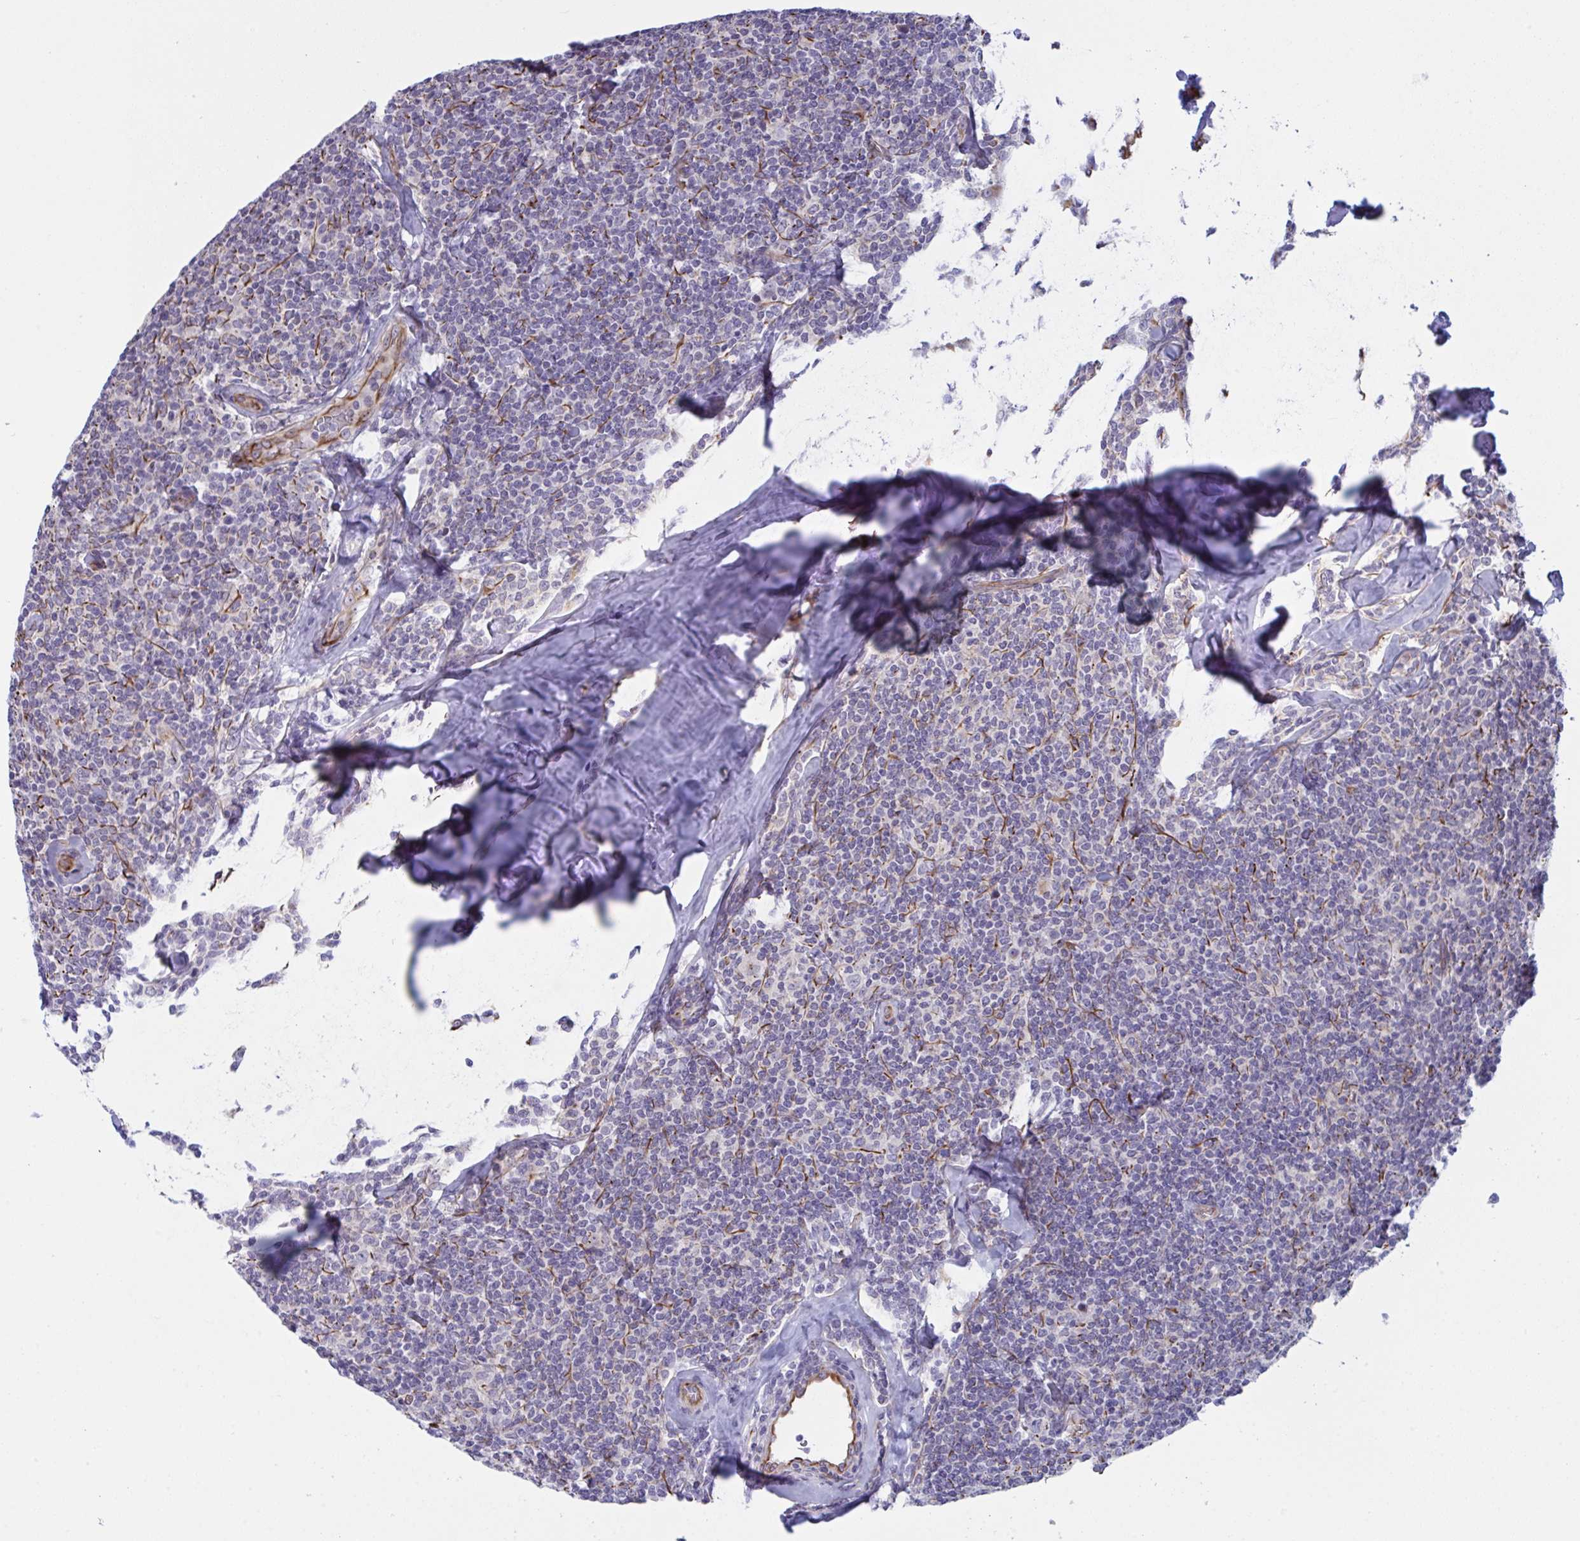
{"staining": {"intensity": "negative", "quantity": "none", "location": "none"}, "tissue": "lymphoma", "cell_type": "Tumor cells", "image_type": "cancer", "snomed": [{"axis": "morphology", "description": "Malignant lymphoma, non-Hodgkin's type, Low grade"}, {"axis": "topography", "description": "Lymph node"}], "caption": "Malignant lymphoma, non-Hodgkin's type (low-grade) was stained to show a protein in brown. There is no significant expression in tumor cells.", "gene": "DCBLD1", "patient": {"sex": "female", "age": 56}}